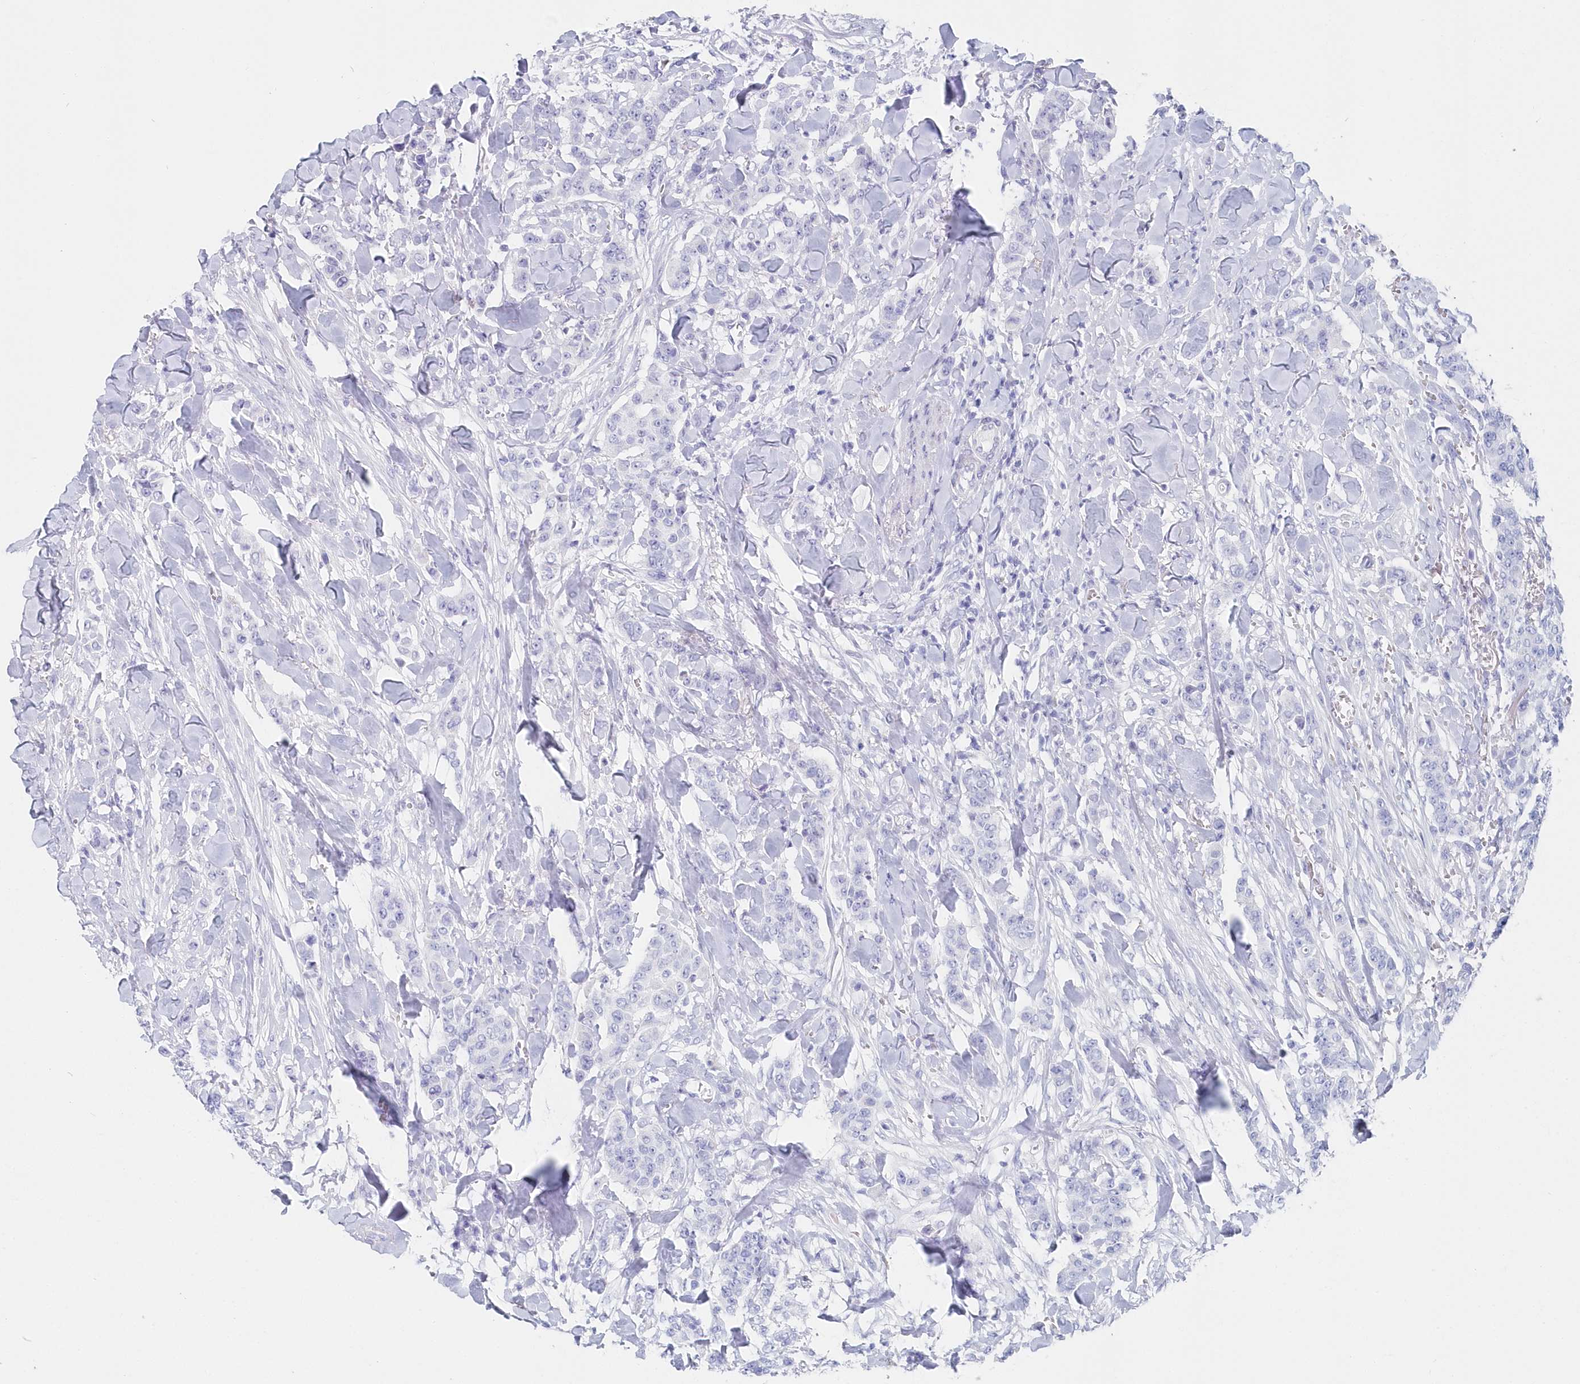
{"staining": {"intensity": "negative", "quantity": "none", "location": "none"}, "tissue": "breast cancer", "cell_type": "Tumor cells", "image_type": "cancer", "snomed": [{"axis": "morphology", "description": "Duct carcinoma"}, {"axis": "topography", "description": "Breast"}], "caption": "Human breast cancer stained for a protein using immunohistochemistry exhibits no expression in tumor cells.", "gene": "CSNK1G2", "patient": {"sex": "female", "age": 40}}